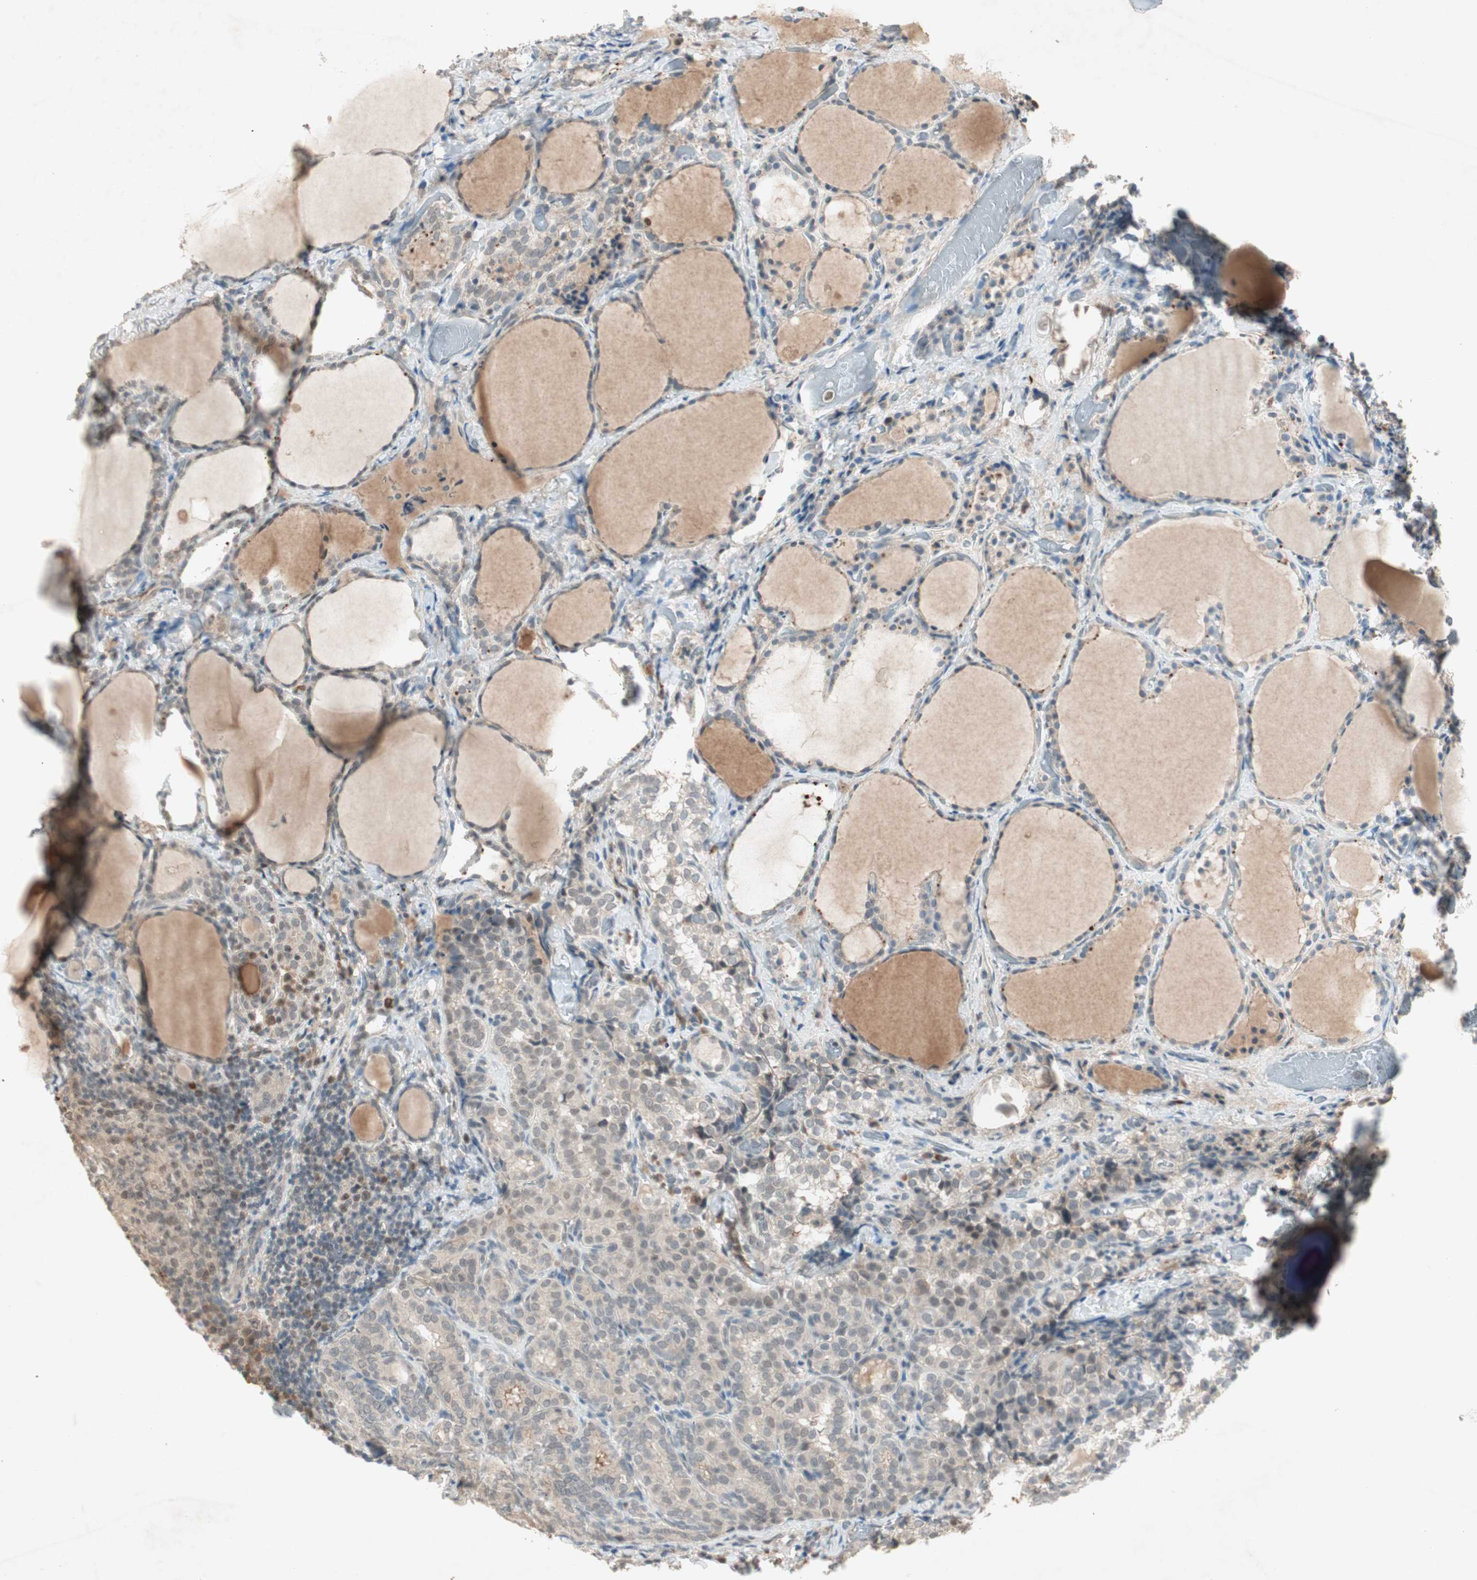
{"staining": {"intensity": "weak", "quantity": "25%-75%", "location": "cytoplasmic/membranous"}, "tissue": "thyroid cancer", "cell_type": "Tumor cells", "image_type": "cancer", "snomed": [{"axis": "morphology", "description": "Normal tissue, NOS"}, {"axis": "morphology", "description": "Papillary adenocarcinoma, NOS"}, {"axis": "topography", "description": "Thyroid gland"}], "caption": "Immunohistochemical staining of human papillary adenocarcinoma (thyroid) displays weak cytoplasmic/membranous protein positivity in about 25%-75% of tumor cells. (Stains: DAB (3,3'-diaminobenzidine) in brown, nuclei in blue, Microscopy: brightfield microscopy at high magnification).", "gene": "RNGTT", "patient": {"sex": "female", "age": 30}}